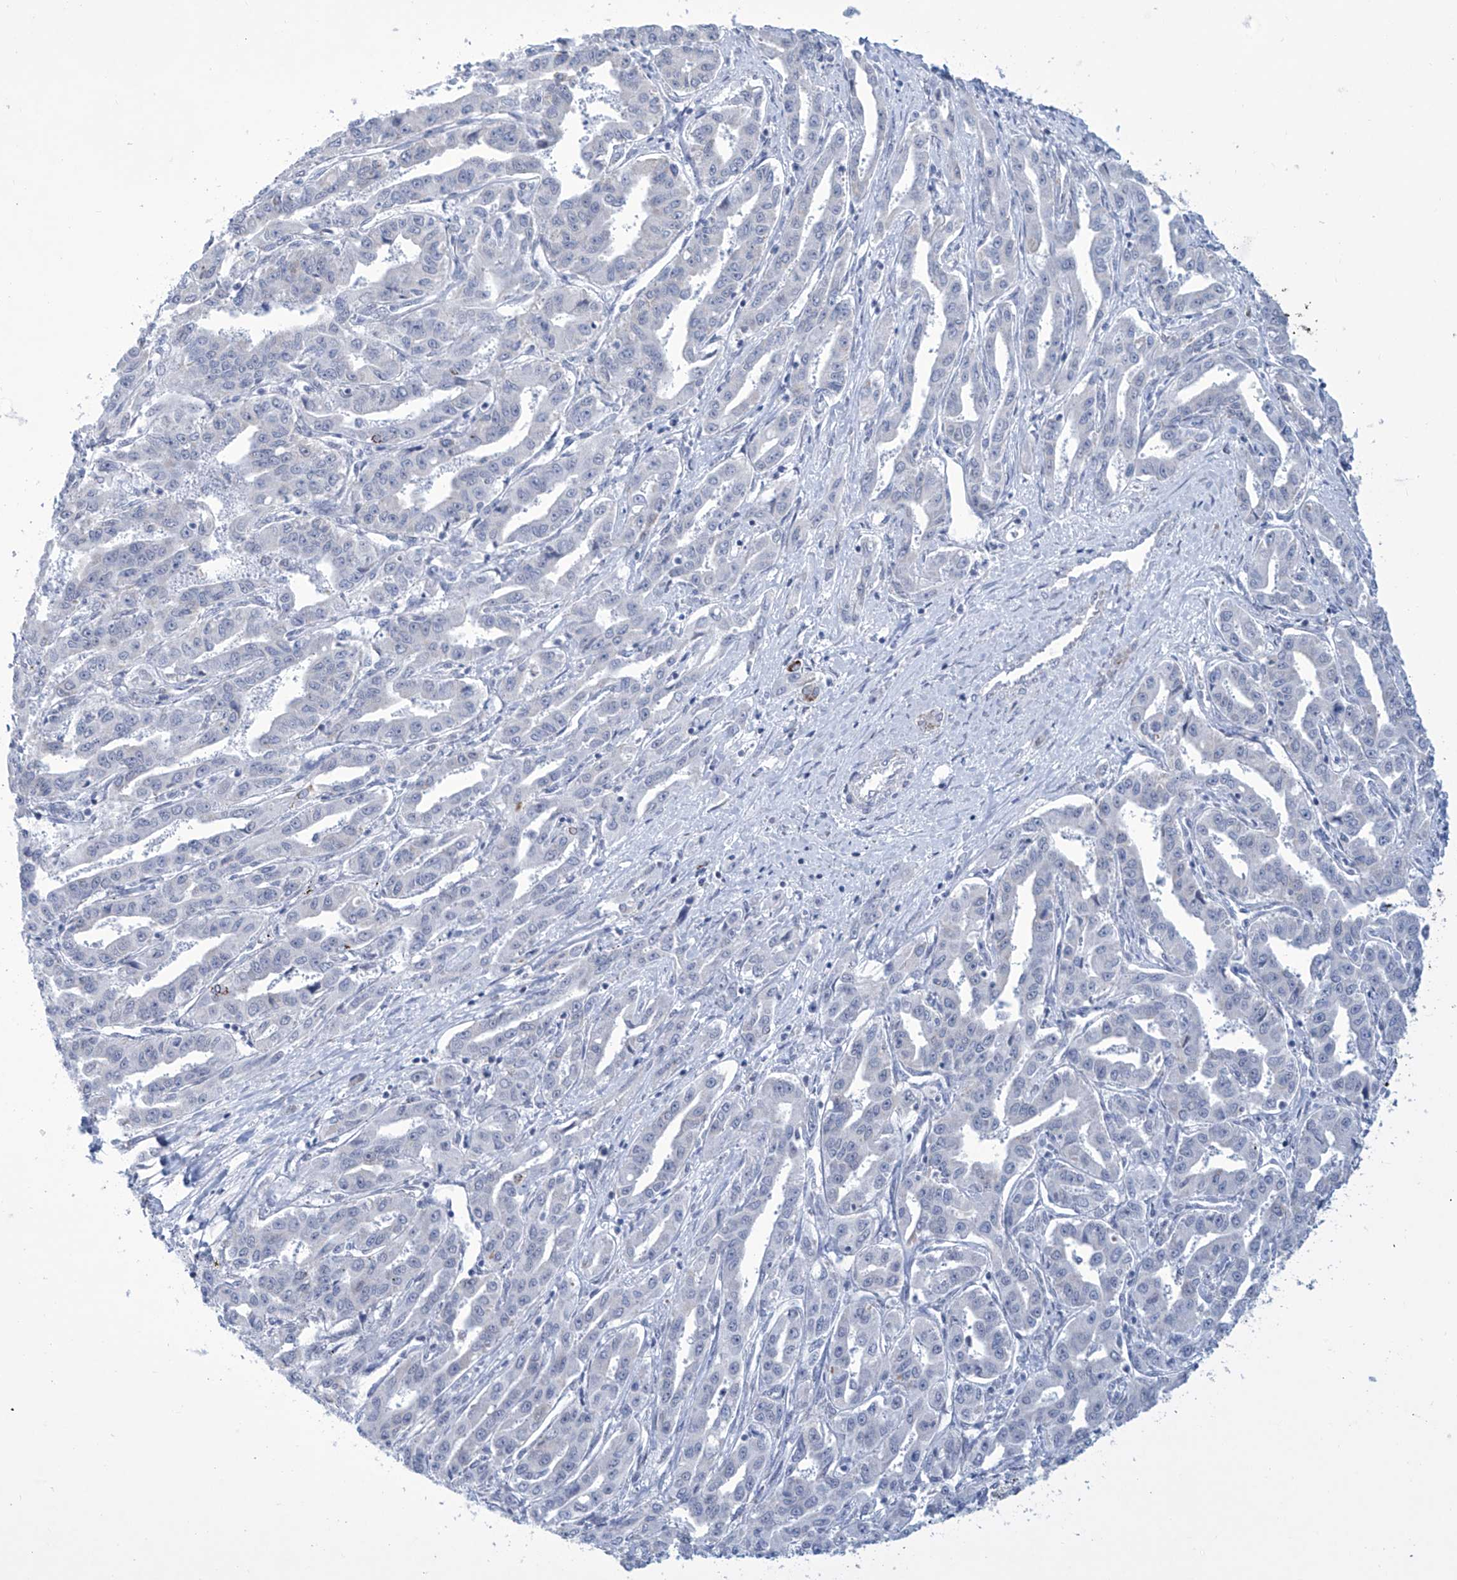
{"staining": {"intensity": "negative", "quantity": "none", "location": "none"}, "tissue": "liver cancer", "cell_type": "Tumor cells", "image_type": "cancer", "snomed": [{"axis": "morphology", "description": "Cholangiocarcinoma"}, {"axis": "topography", "description": "Liver"}], "caption": "Immunohistochemistry (IHC) image of cholangiocarcinoma (liver) stained for a protein (brown), which demonstrates no positivity in tumor cells.", "gene": "ALDH6A1", "patient": {"sex": "male", "age": 59}}